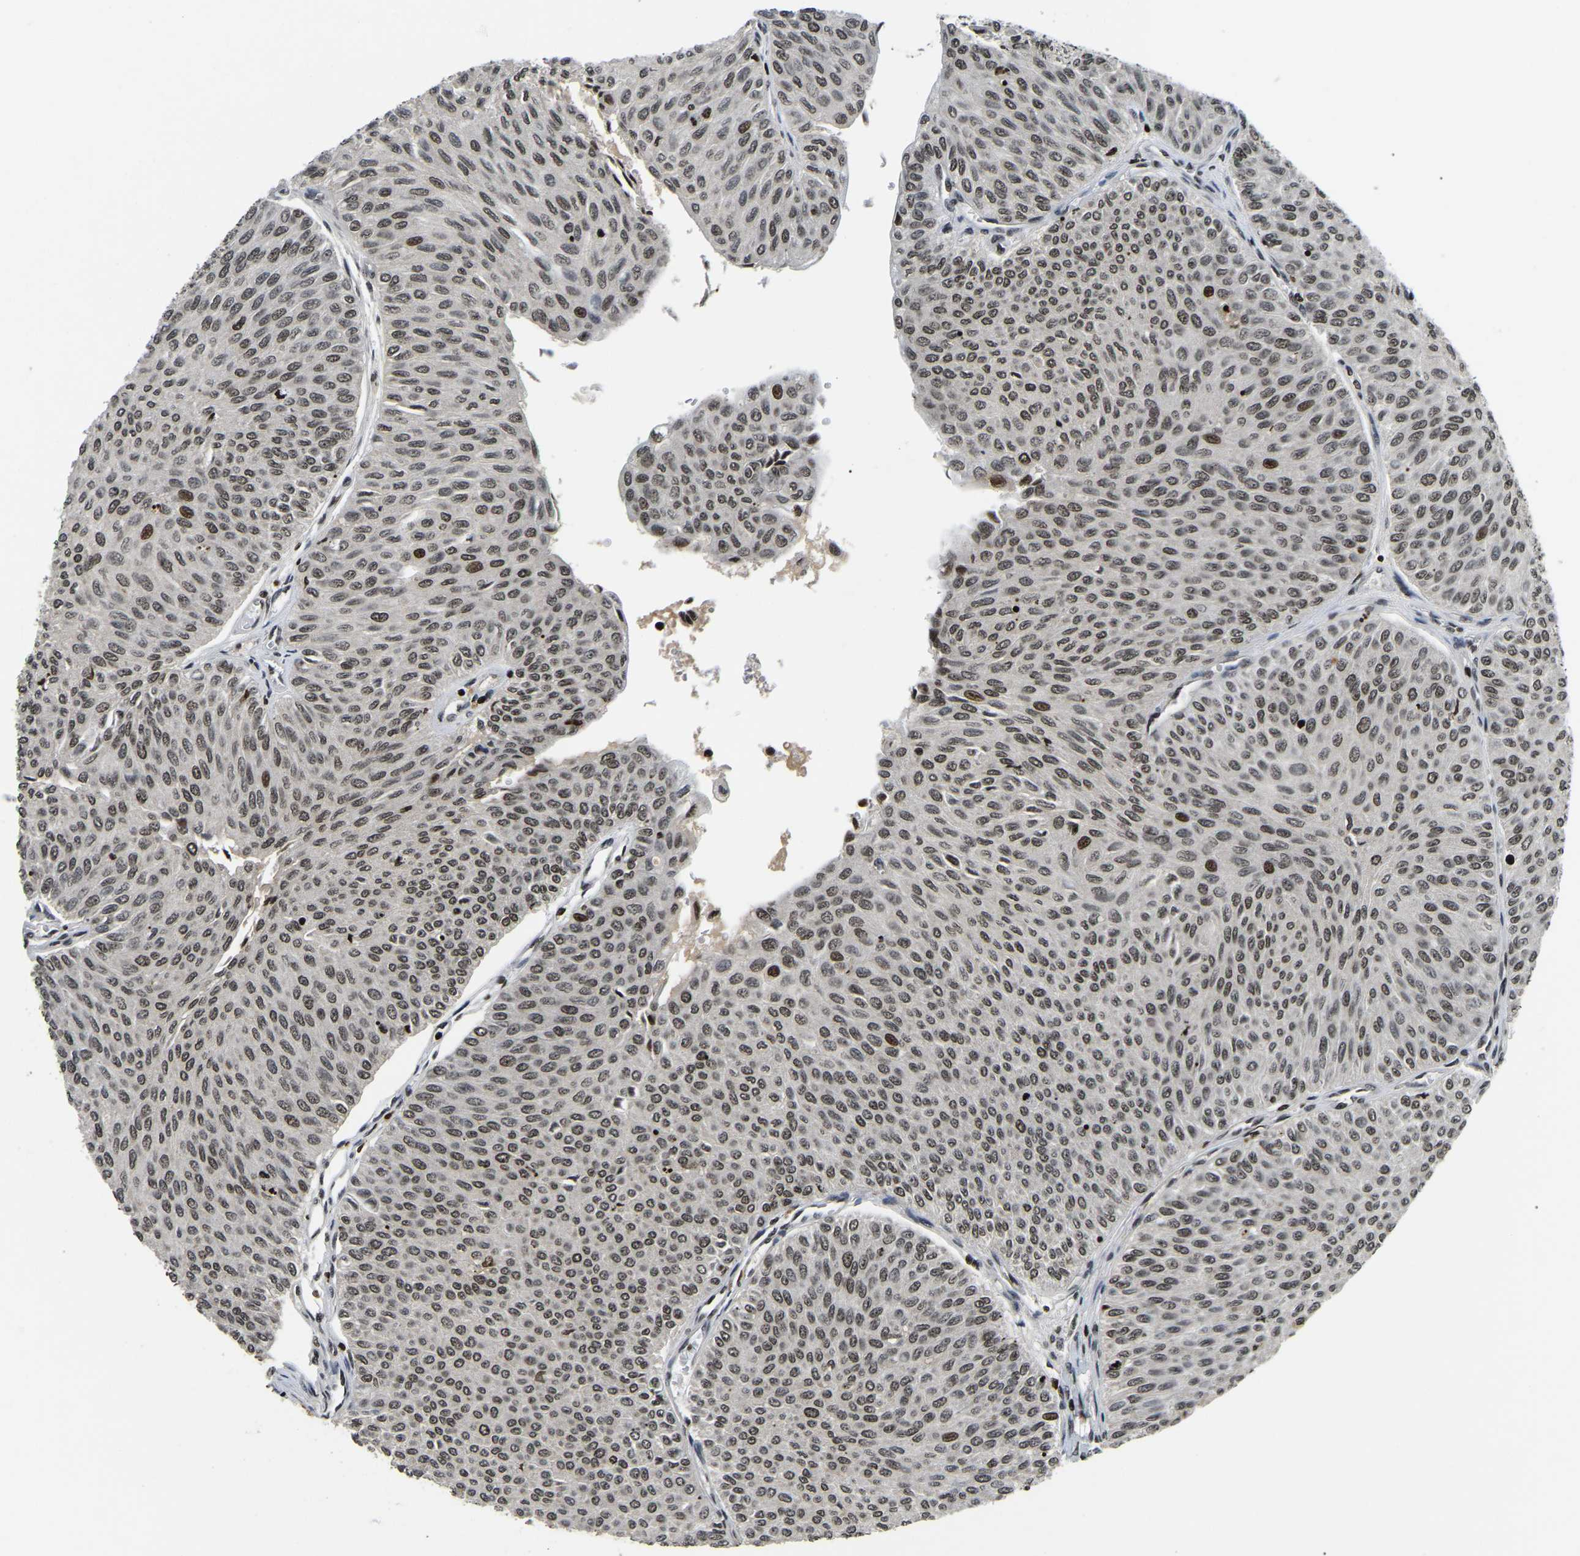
{"staining": {"intensity": "moderate", "quantity": ">75%", "location": "nuclear"}, "tissue": "urothelial cancer", "cell_type": "Tumor cells", "image_type": "cancer", "snomed": [{"axis": "morphology", "description": "Urothelial carcinoma, Low grade"}, {"axis": "topography", "description": "Urinary bladder"}], "caption": "Immunohistochemistry of human urothelial carcinoma (low-grade) demonstrates medium levels of moderate nuclear positivity in about >75% of tumor cells. (DAB = brown stain, brightfield microscopy at high magnification).", "gene": "LRRC61", "patient": {"sex": "male", "age": 78}}